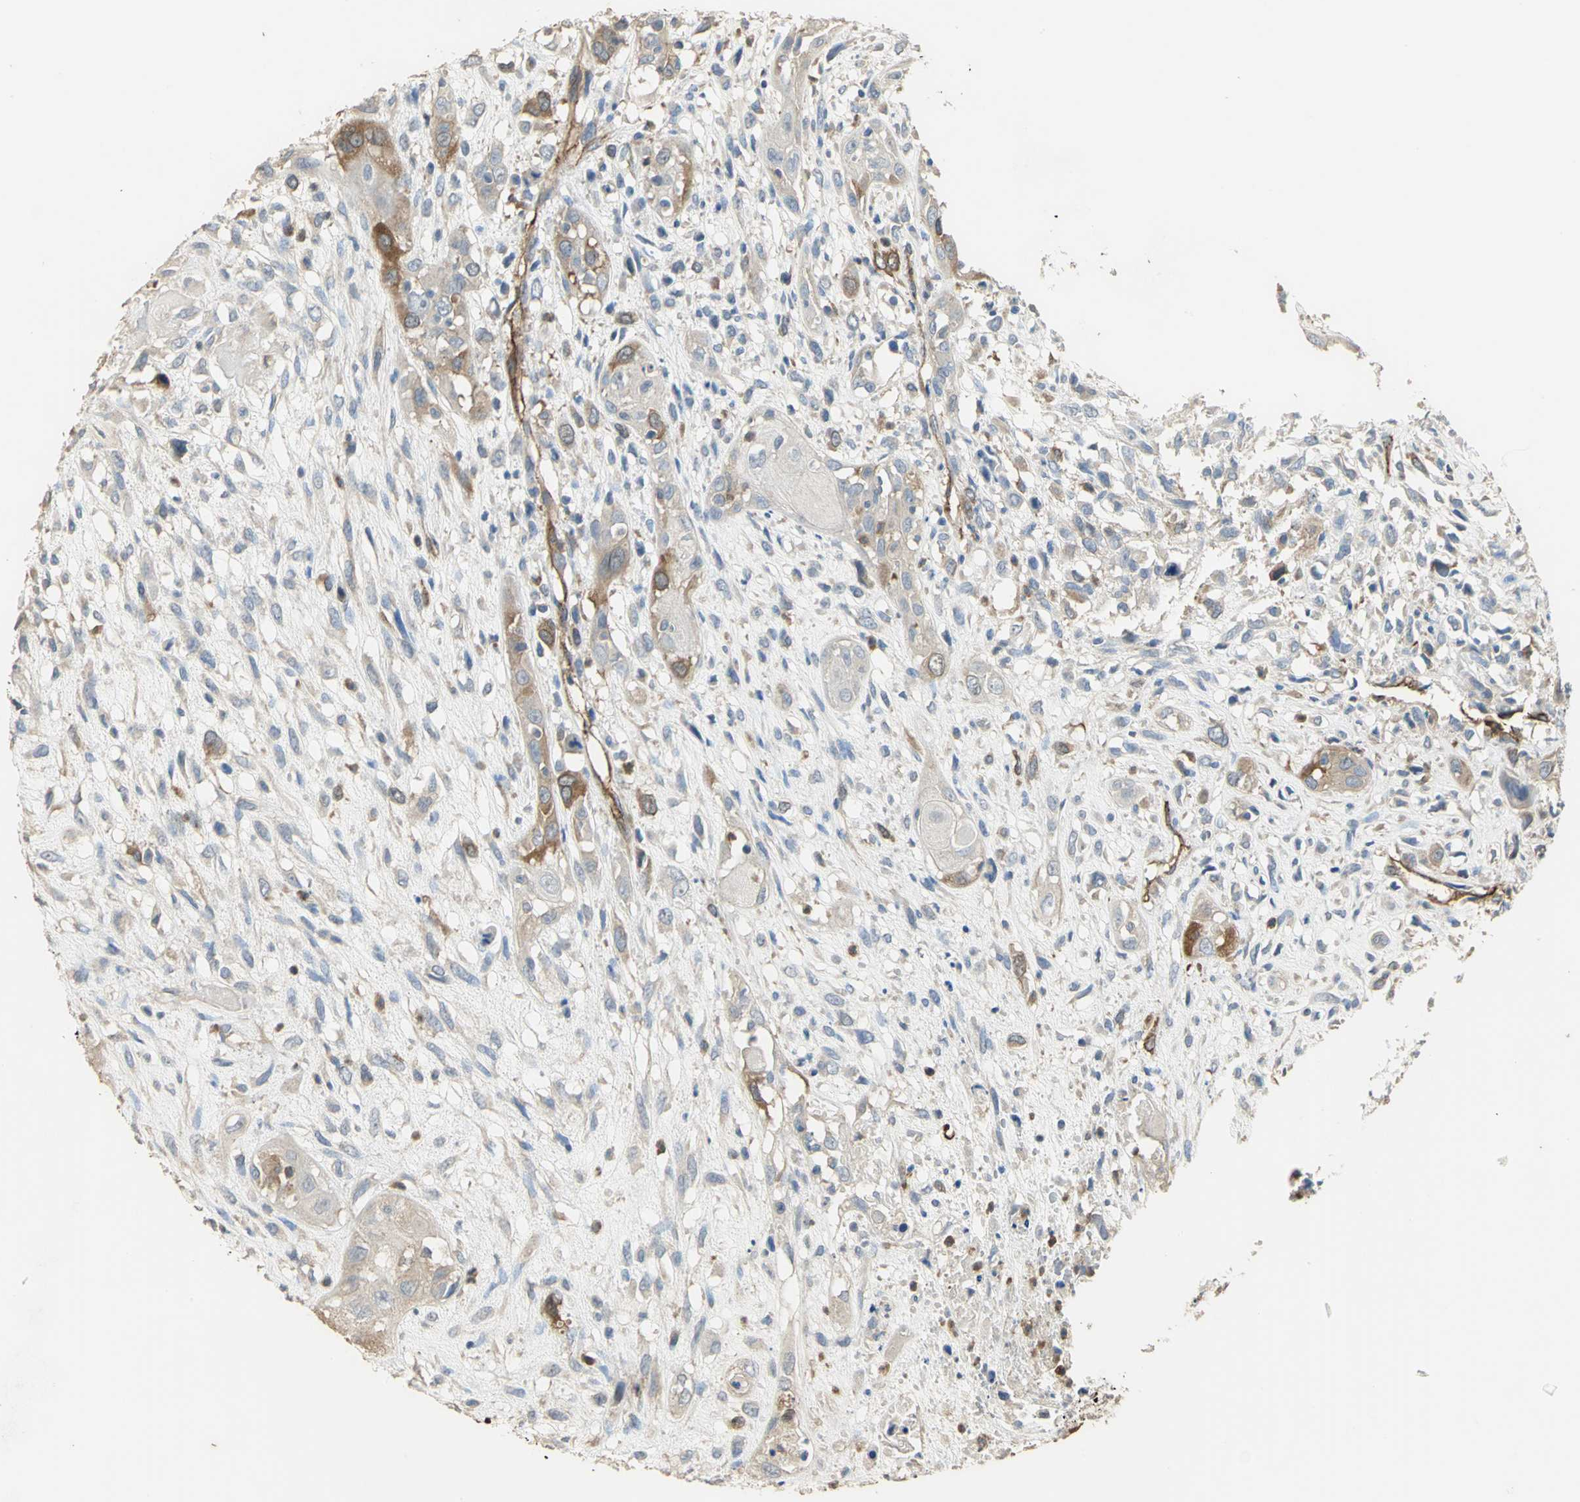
{"staining": {"intensity": "moderate", "quantity": "<25%", "location": "cytoplasmic/membranous"}, "tissue": "head and neck cancer", "cell_type": "Tumor cells", "image_type": "cancer", "snomed": [{"axis": "morphology", "description": "Necrosis, NOS"}, {"axis": "morphology", "description": "Neoplasm, malignant, NOS"}, {"axis": "topography", "description": "Salivary gland"}, {"axis": "topography", "description": "Head-Neck"}], "caption": "An immunohistochemistry (IHC) histopathology image of tumor tissue is shown. Protein staining in brown shows moderate cytoplasmic/membranous positivity in neoplasm (malignant) (head and neck) within tumor cells. The protein is stained brown, and the nuclei are stained in blue (DAB (3,3'-diaminobenzidine) IHC with brightfield microscopy, high magnification).", "gene": "DLGAP5", "patient": {"sex": "male", "age": 43}}